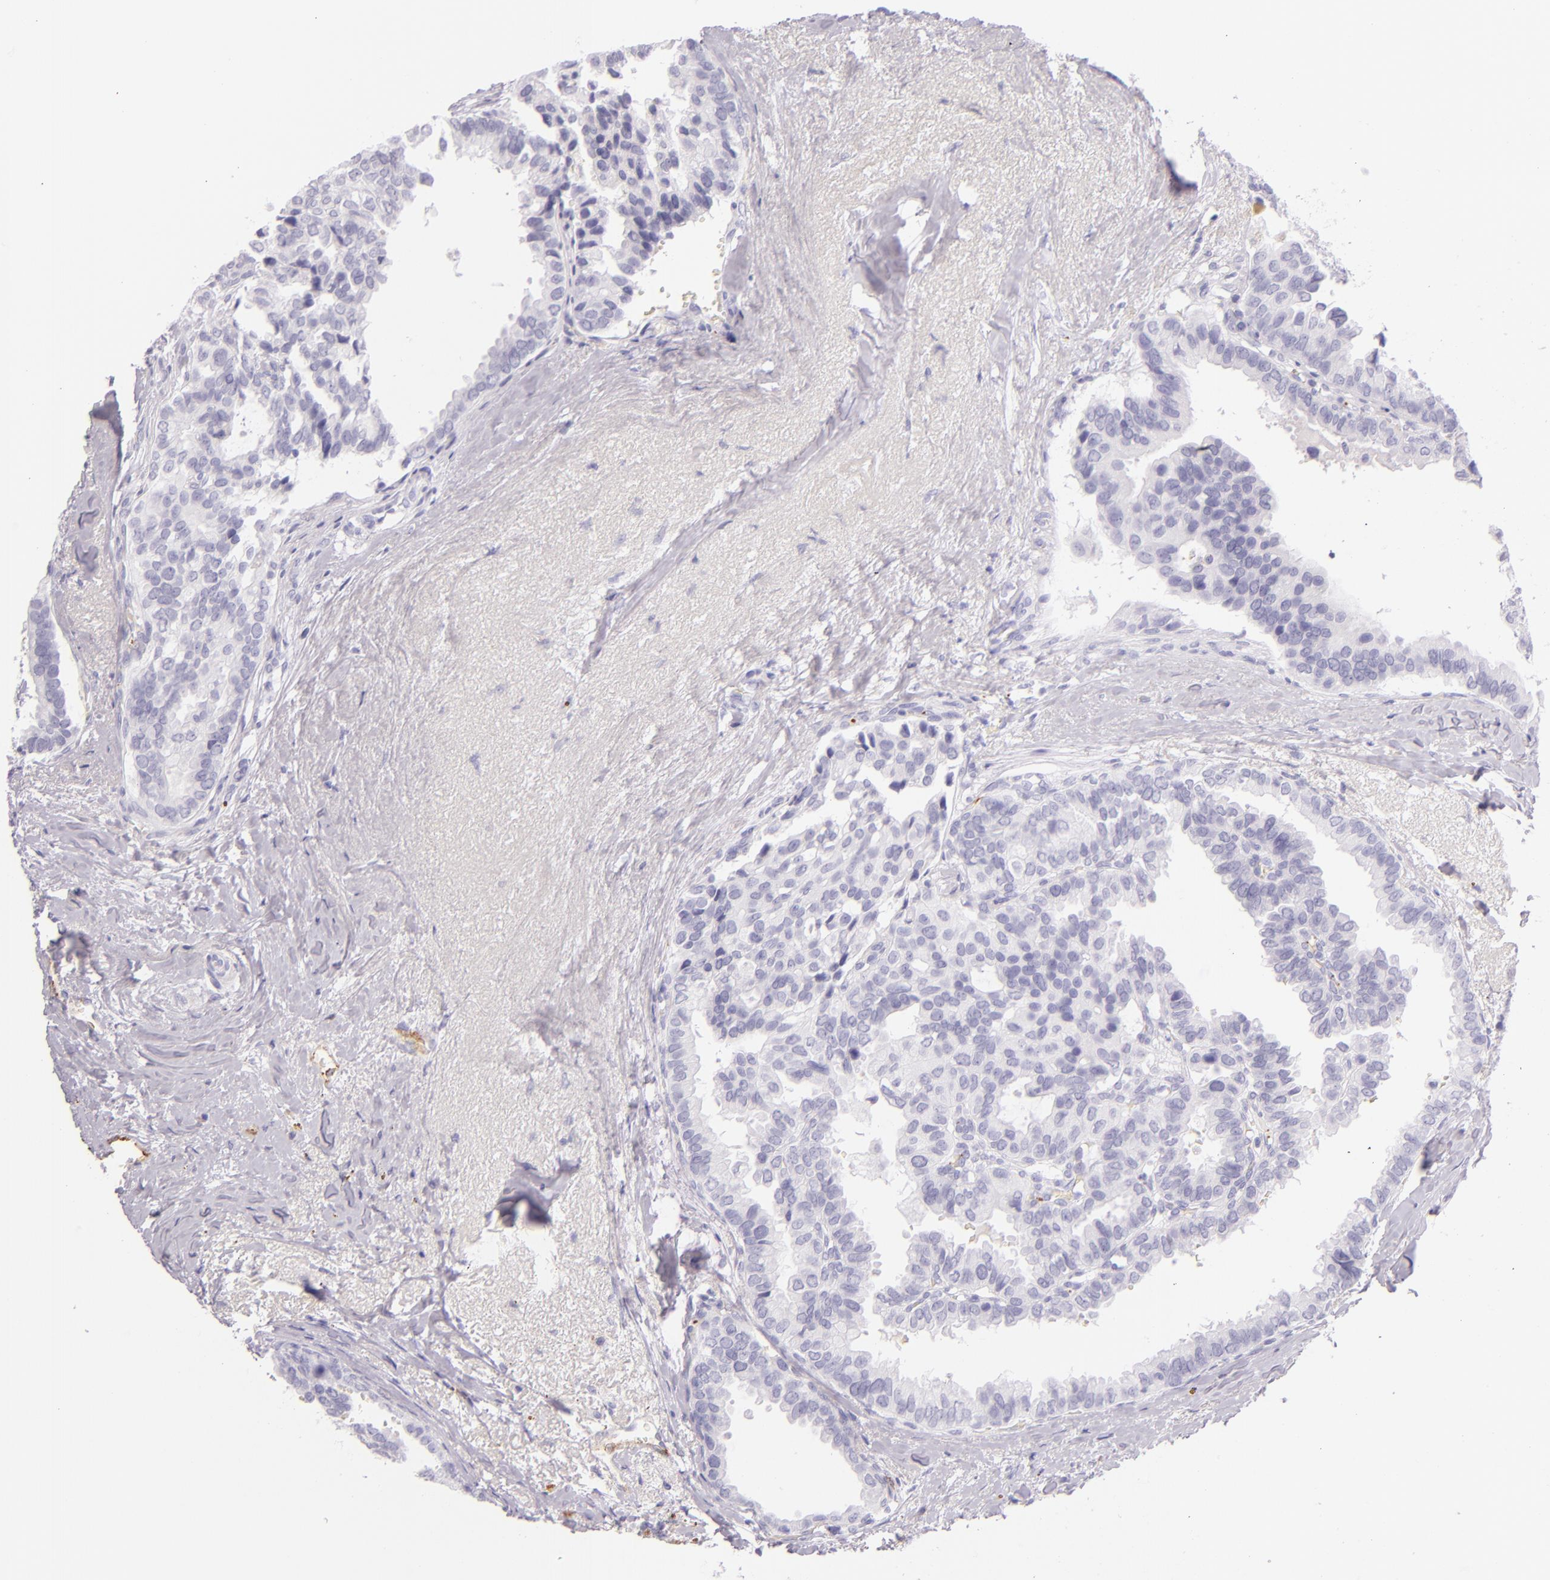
{"staining": {"intensity": "negative", "quantity": "none", "location": "none"}, "tissue": "breast cancer", "cell_type": "Tumor cells", "image_type": "cancer", "snomed": [{"axis": "morphology", "description": "Duct carcinoma"}, {"axis": "topography", "description": "Breast"}], "caption": "Tumor cells show no significant expression in breast cancer.", "gene": "SELP", "patient": {"sex": "female", "age": 69}}